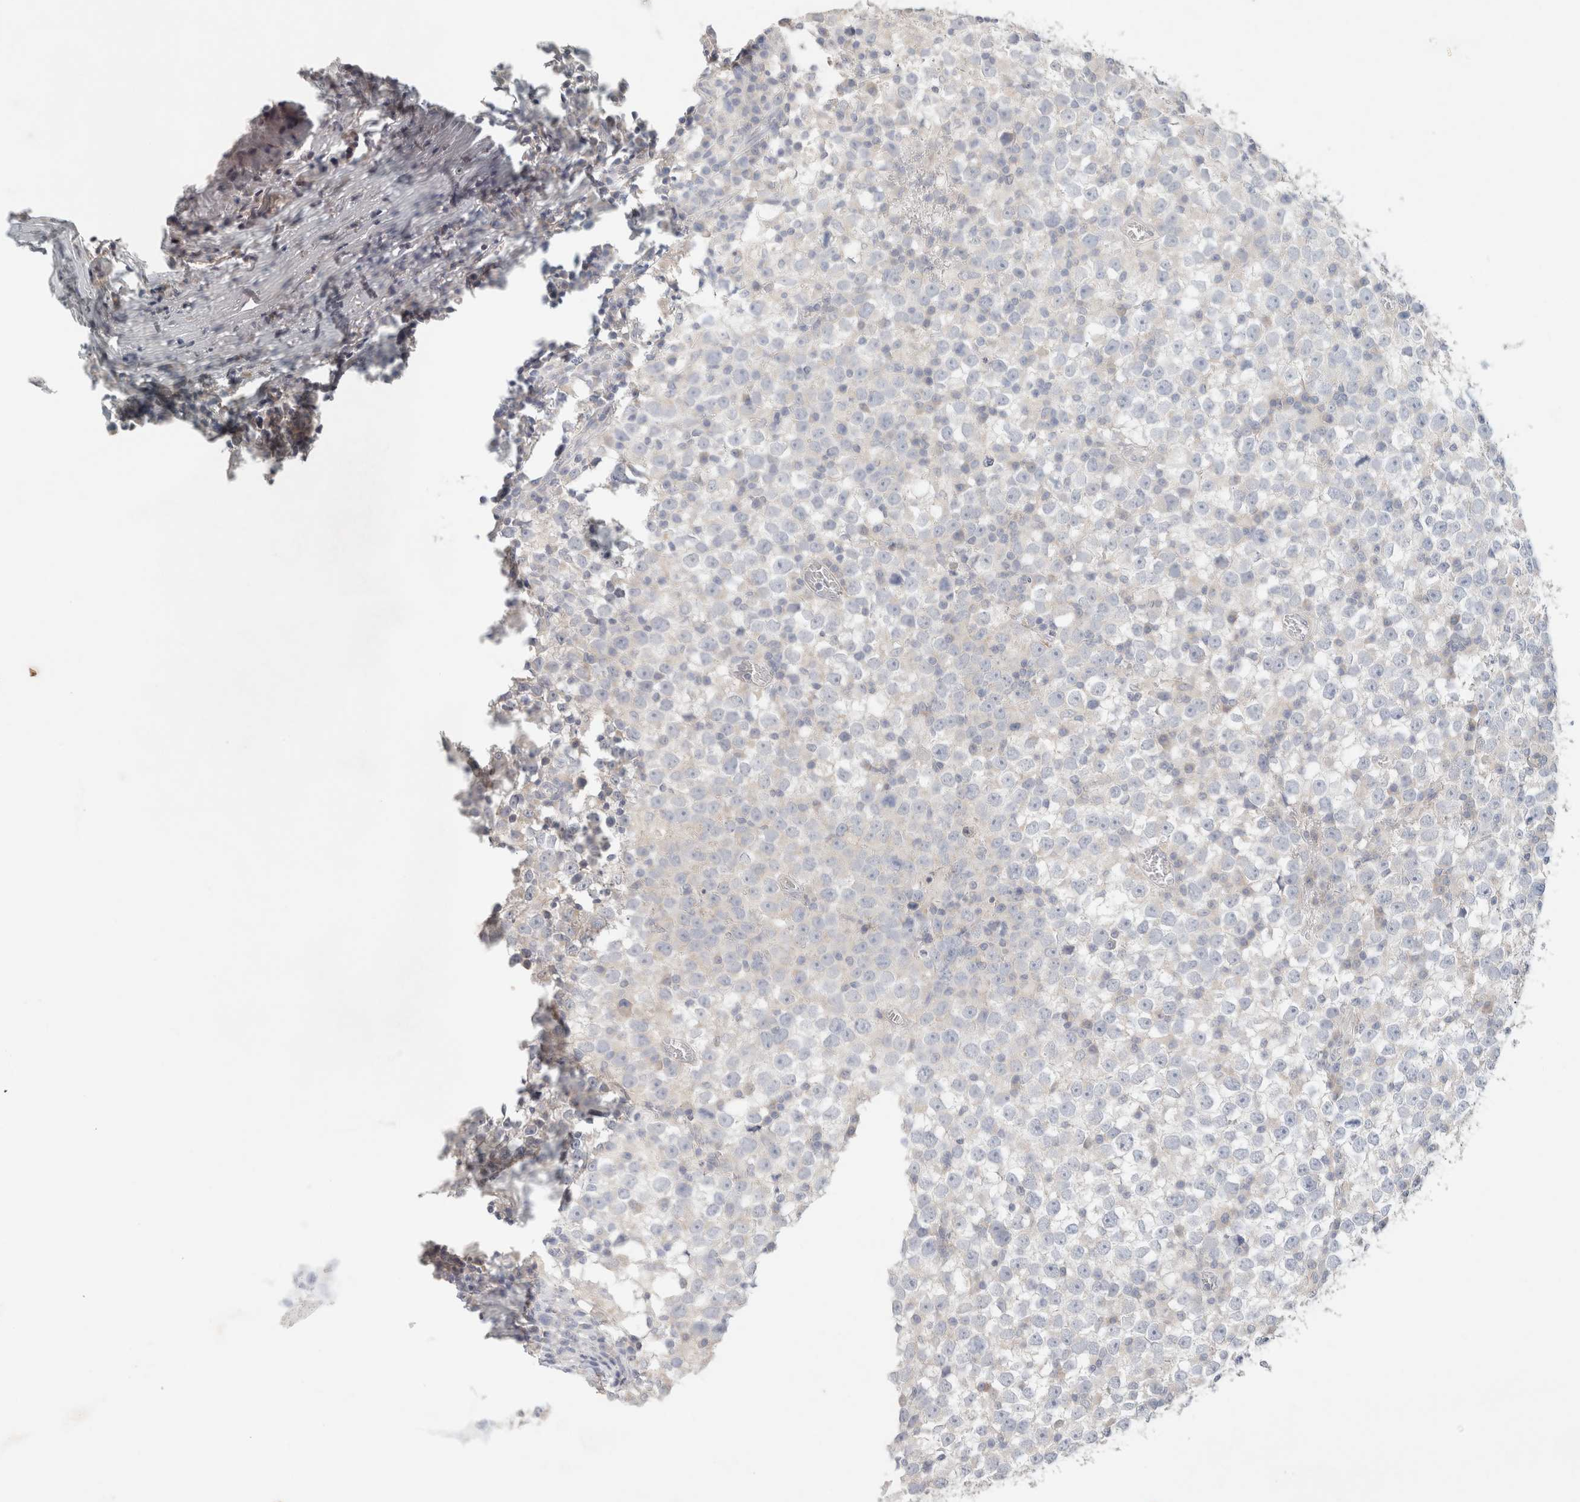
{"staining": {"intensity": "negative", "quantity": "none", "location": "none"}, "tissue": "testis cancer", "cell_type": "Tumor cells", "image_type": "cancer", "snomed": [{"axis": "morphology", "description": "Seminoma, NOS"}, {"axis": "topography", "description": "Testis"}], "caption": "Testis cancer was stained to show a protein in brown. There is no significant expression in tumor cells.", "gene": "MPP2", "patient": {"sex": "male", "age": 65}}